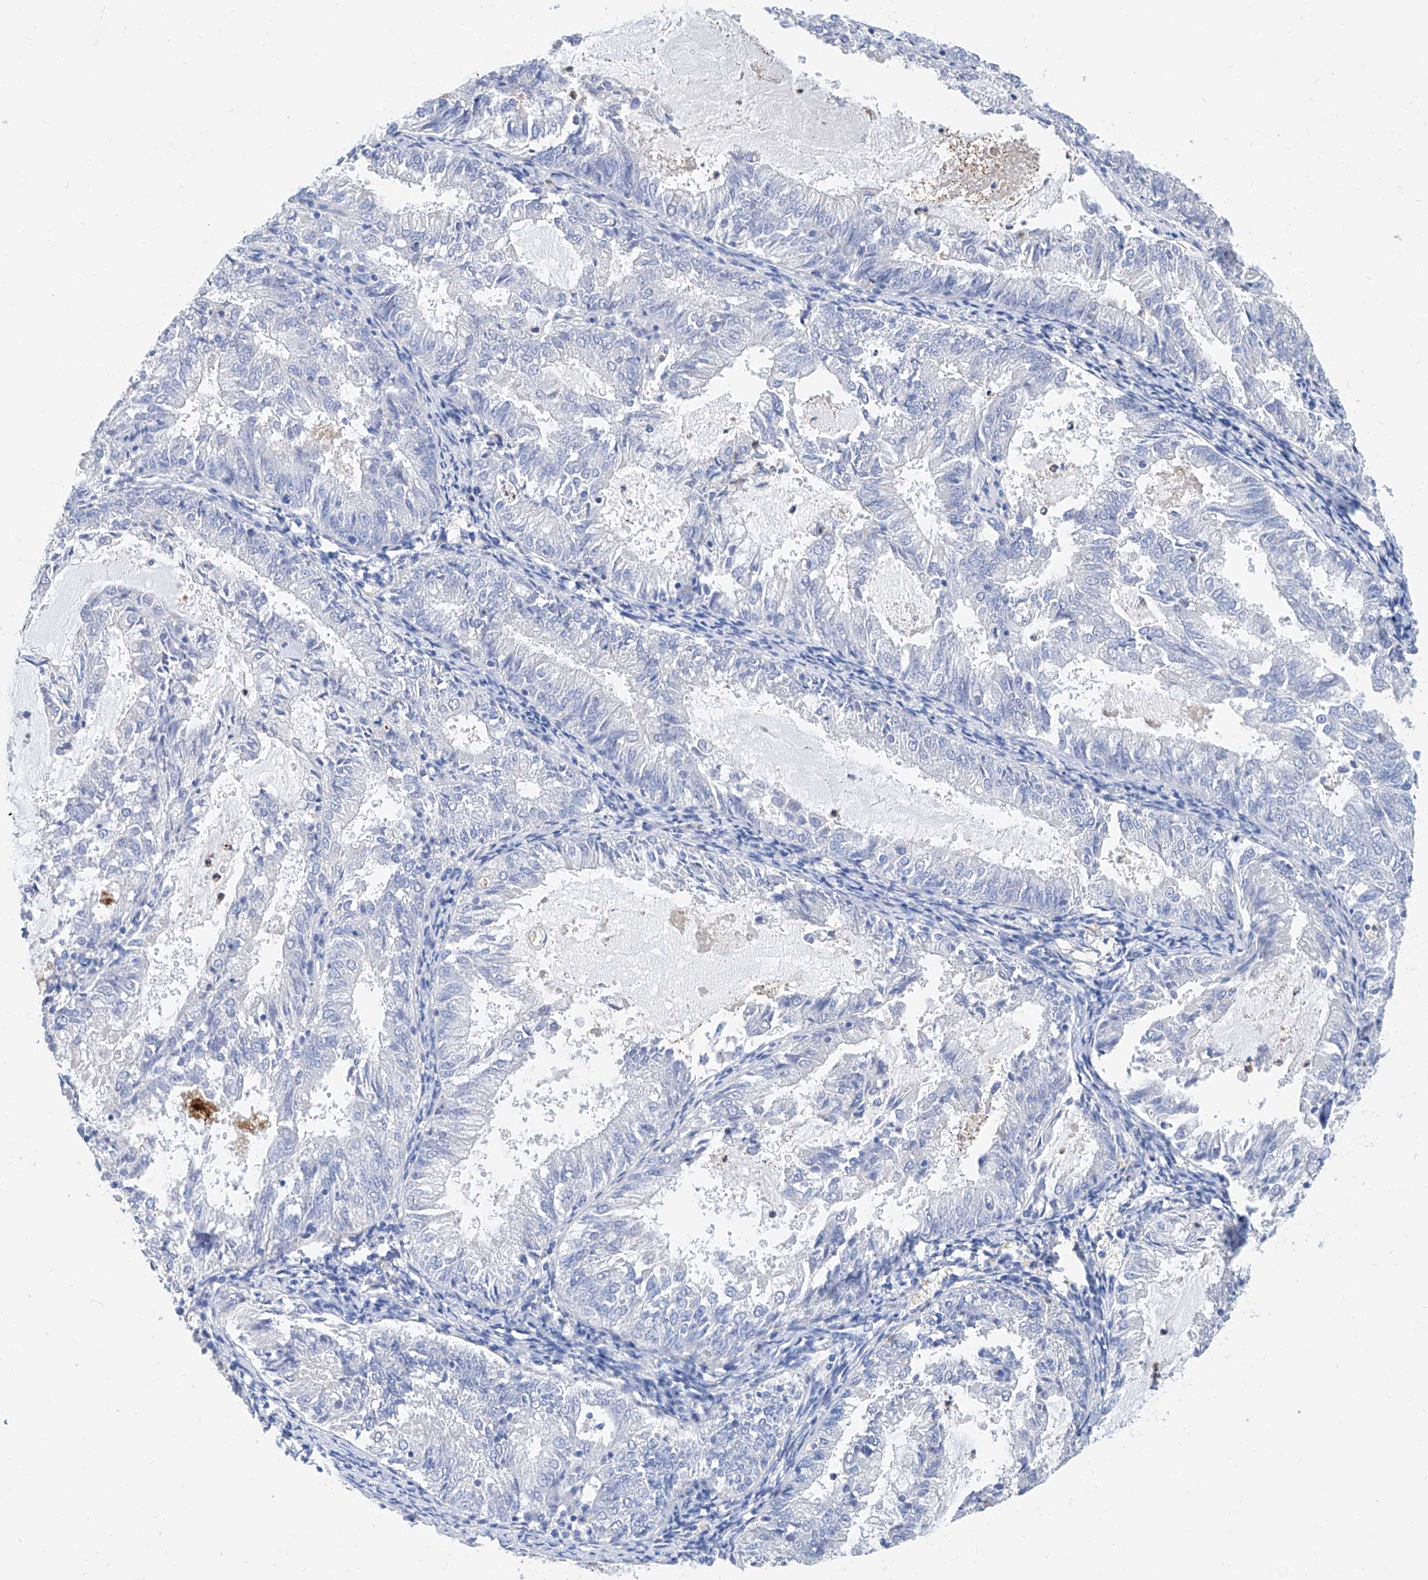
{"staining": {"intensity": "negative", "quantity": "none", "location": "none"}, "tissue": "endometrial cancer", "cell_type": "Tumor cells", "image_type": "cancer", "snomed": [{"axis": "morphology", "description": "Adenocarcinoma, NOS"}, {"axis": "topography", "description": "Endometrium"}], "caption": "DAB immunohistochemical staining of human adenocarcinoma (endometrial) displays no significant expression in tumor cells.", "gene": "SLC25A29", "patient": {"sex": "female", "age": 57}}